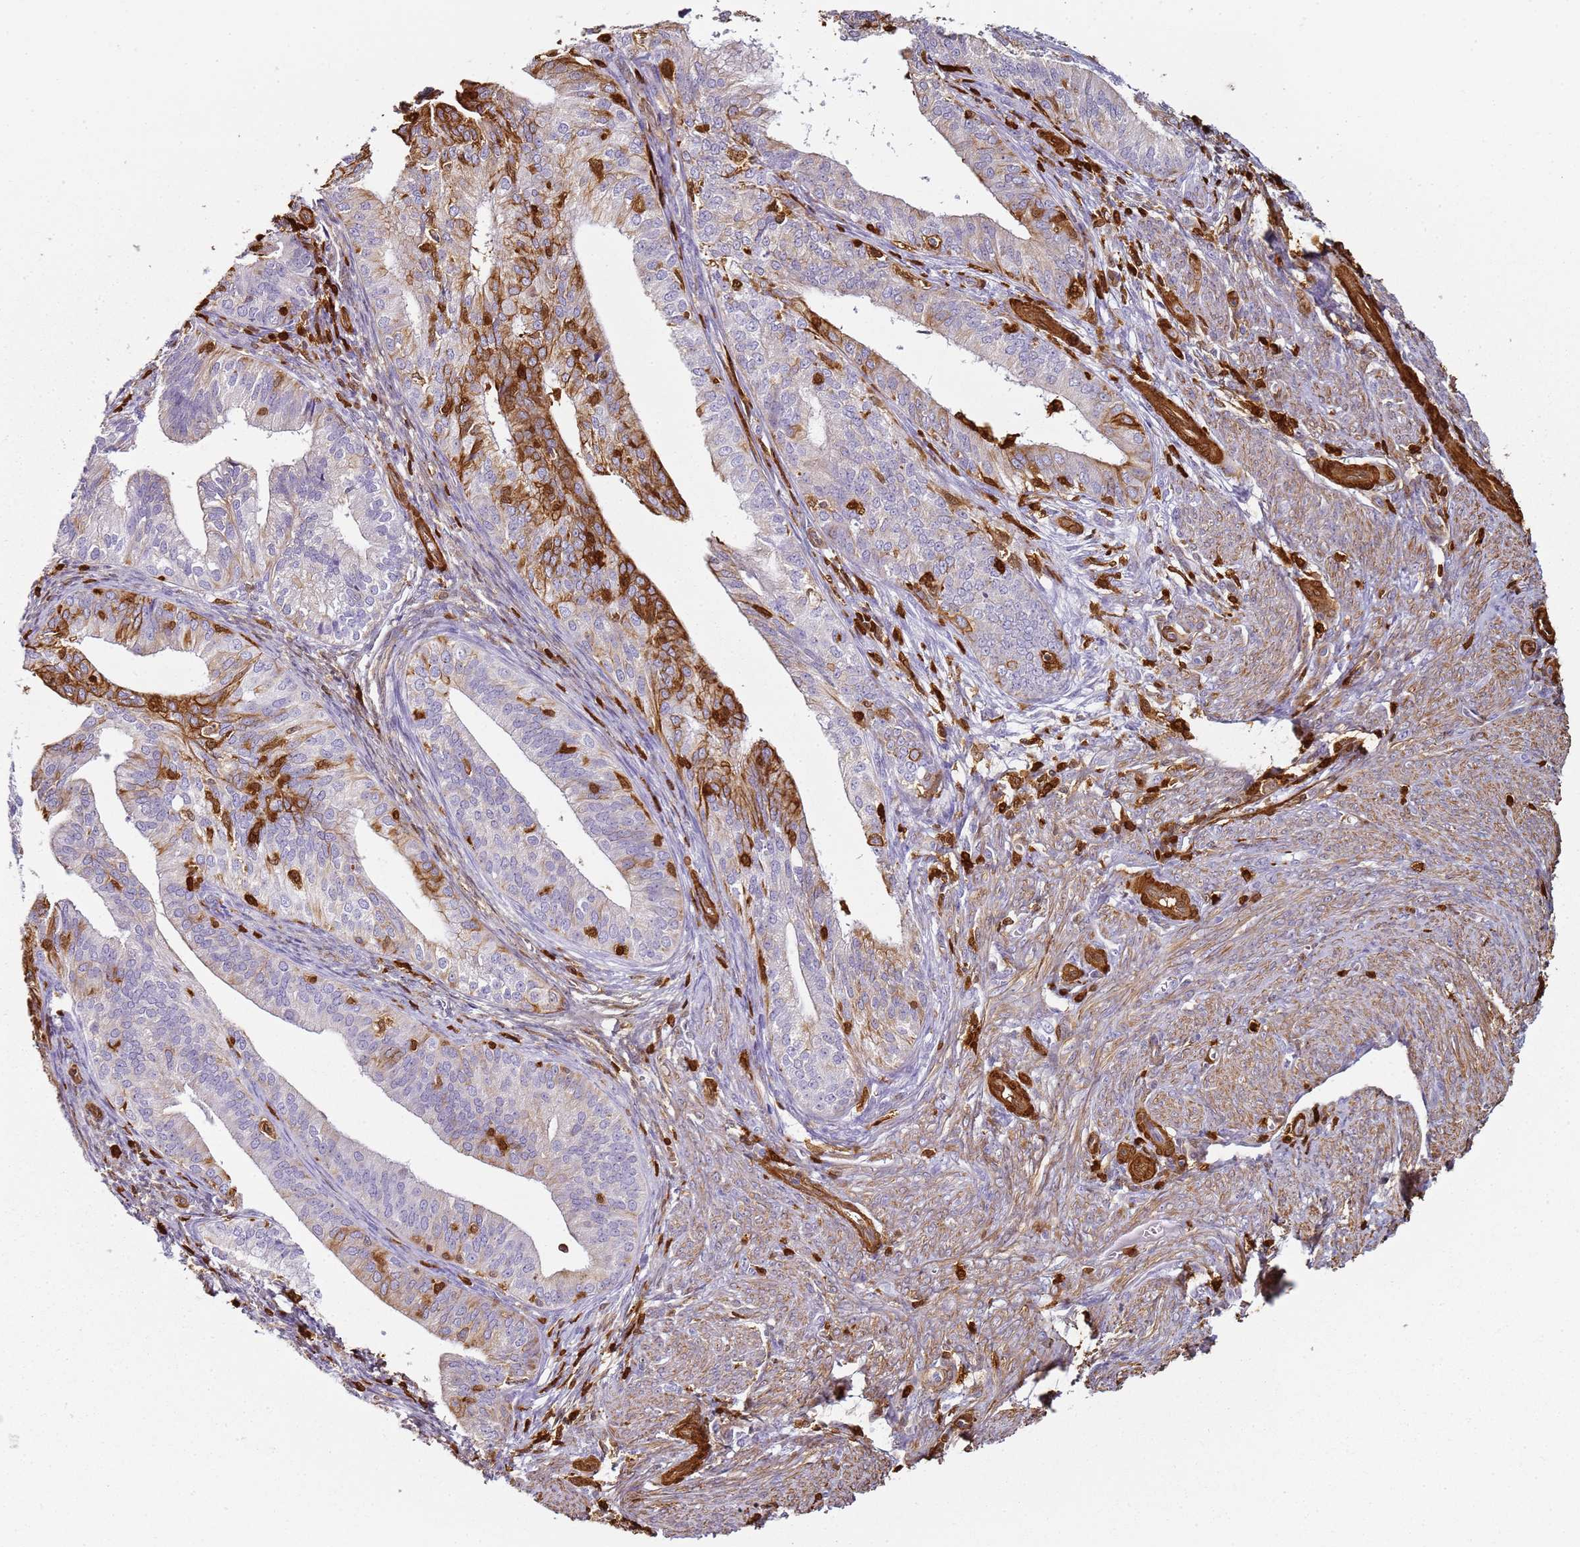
{"staining": {"intensity": "strong", "quantity": "<25%", "location": "cytoplasmic/membranous,nuclear"}, "tissue": "endometrial cancer", "cell_type": "Tumor cells", "image_type": "cancer", "snomed": [{"axis": "morphology", "description": "Adenocarcinoma, NOS"}, {"axis": "topography", "description": "Endometrium"}], "caption": "Immunohistochemical staining of human endometrial adenocarcinoma reveals medium levels of strong cytoplasmic/membranous and nuclear protein staining in approximately <25% of tumor cells.", "gene": "S100A4", "patient": {"sex": "female", "age": 50}}